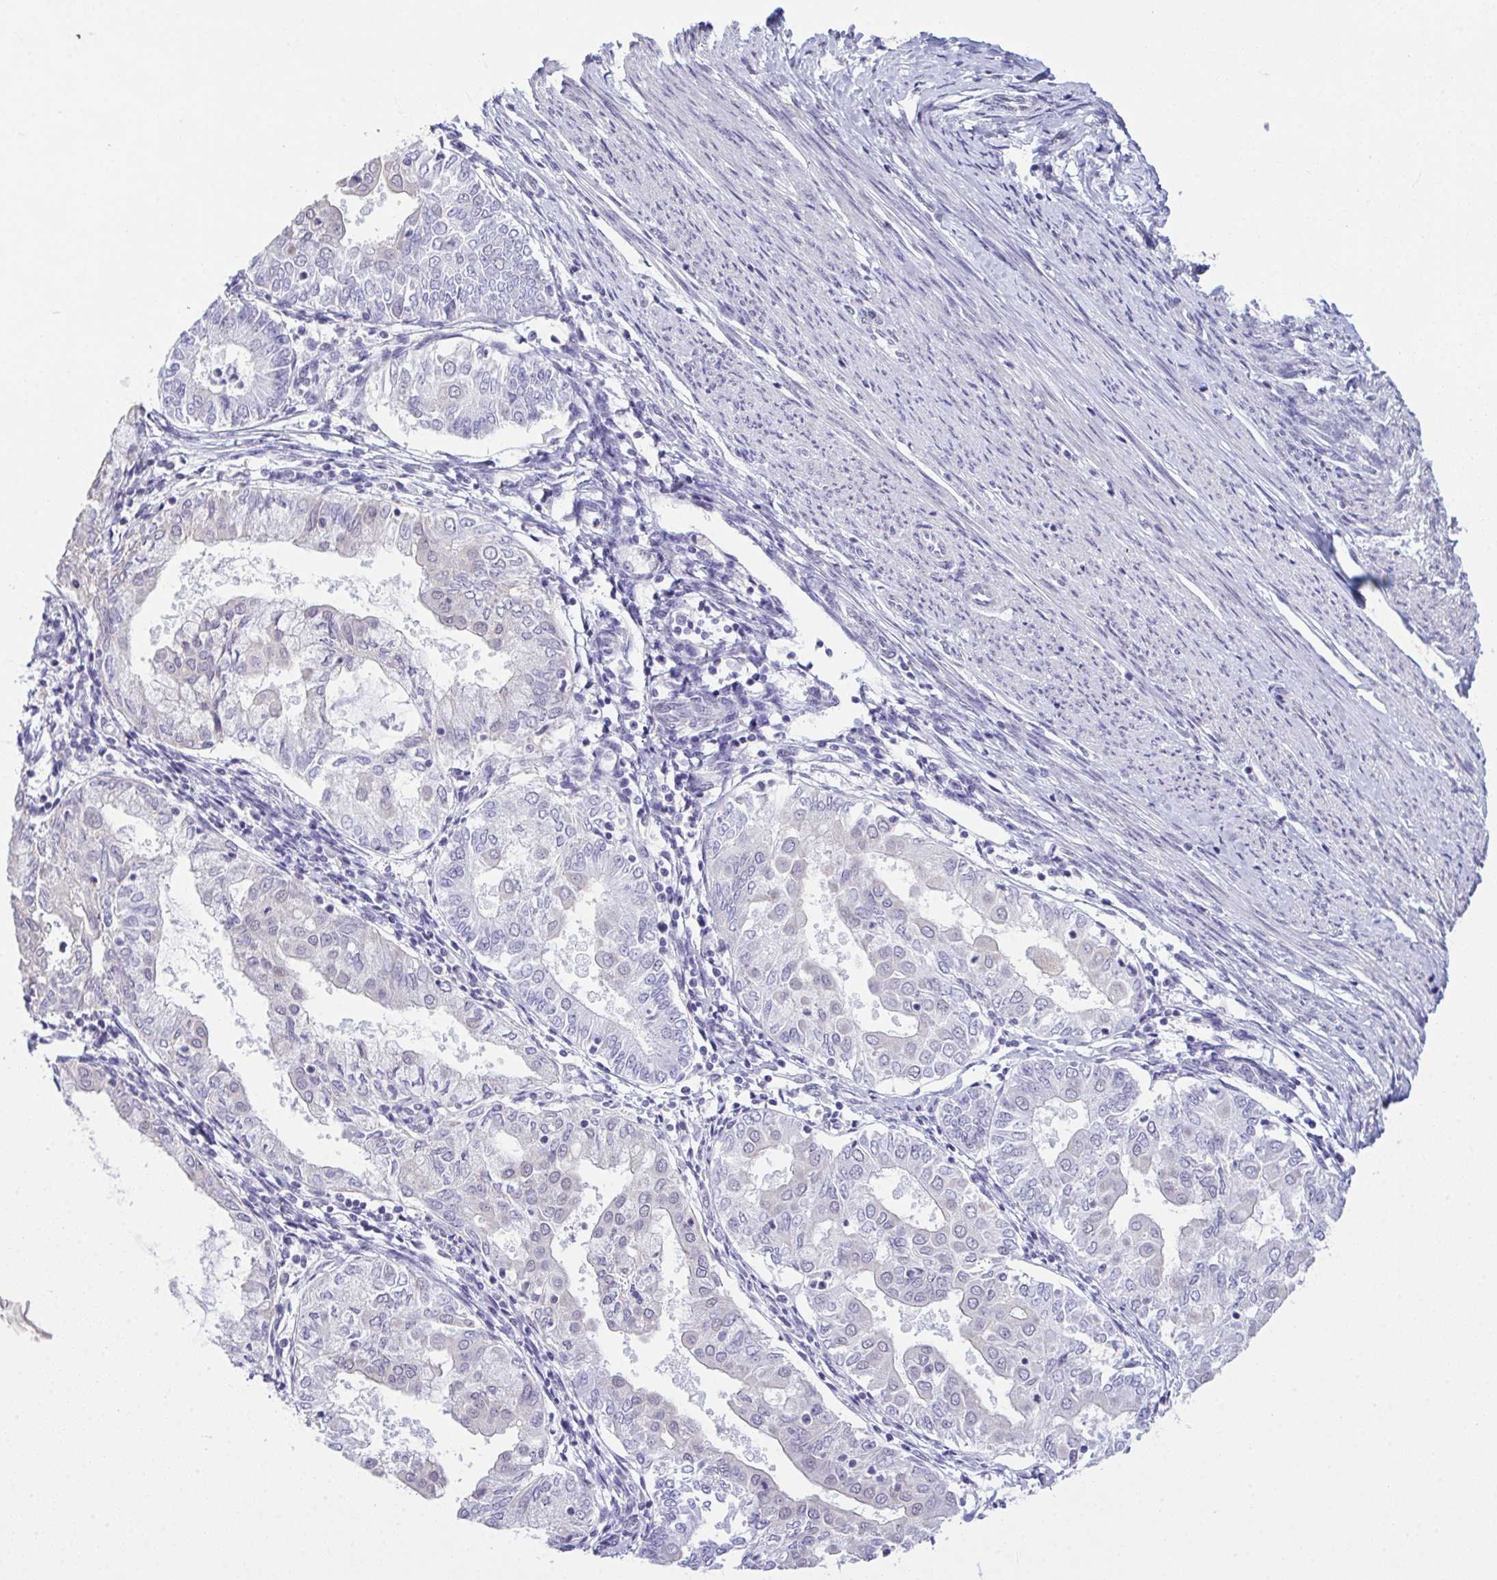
{"staining": {"intensity": "negative", "quantity": "none", "location": "none"}, "tissue": "endometrial cancer", "cell_type": "Tumor cells", "image_type": "cancer", "snomed": [{"axis": "morphology", "description": "Adenocarcinoma, NOS"}, {"axis": "topography", "description": "Endometrium"}], "caption": "Immunohistochemistry (IHC) photomicrograph of neoplastic tissue: human endometrial cancer stained with DAB (3,3'-diaminobenzidine) demonstrates no significant protein positivity in tumor cells.", "gene": "ATP6V0D2", "patient": {"sex": "female", "age": 68}}